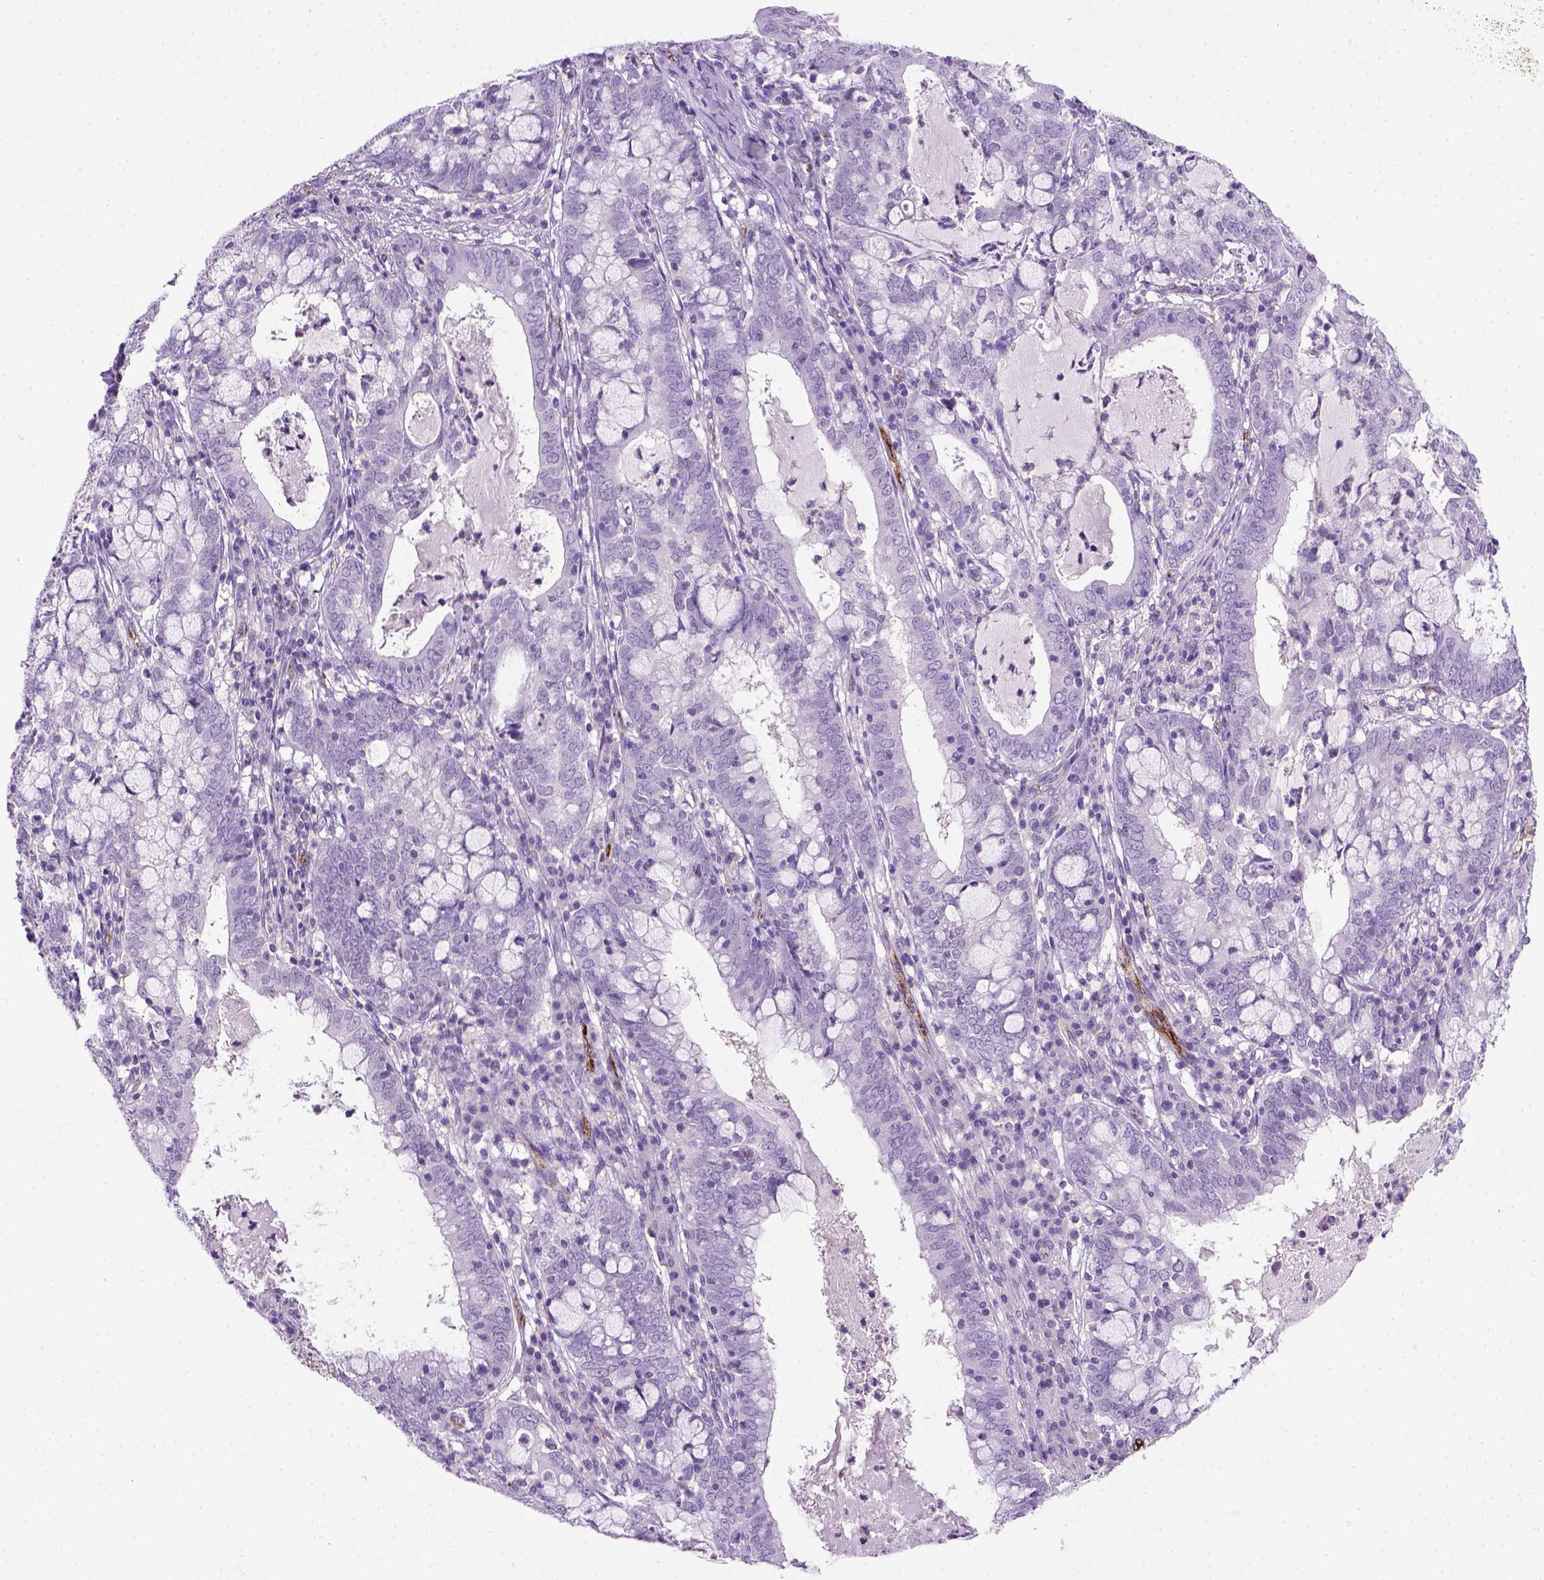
{"staining": {"intensity": "negative", "quantity": "none", "location": "none"}, "tissue": "cervical cancer", "cell_type": "Tumor cells", "image_type": "cancer", "snomed": [{"axis": "morphology", "description": "Adenocarcinoma, NOS"}, {"axis": "topography", "description": "Cervix"}], "caption": "This is a micrograph of immunohistochemistry staining of cervical cancer, which shows no positivity in tumor cells. (Brightfield microscopy of DAB immunohistochemistry (IHC) at high magnification).", "gene": "VWF", "patient": {"sex": "female", "age": 40}}